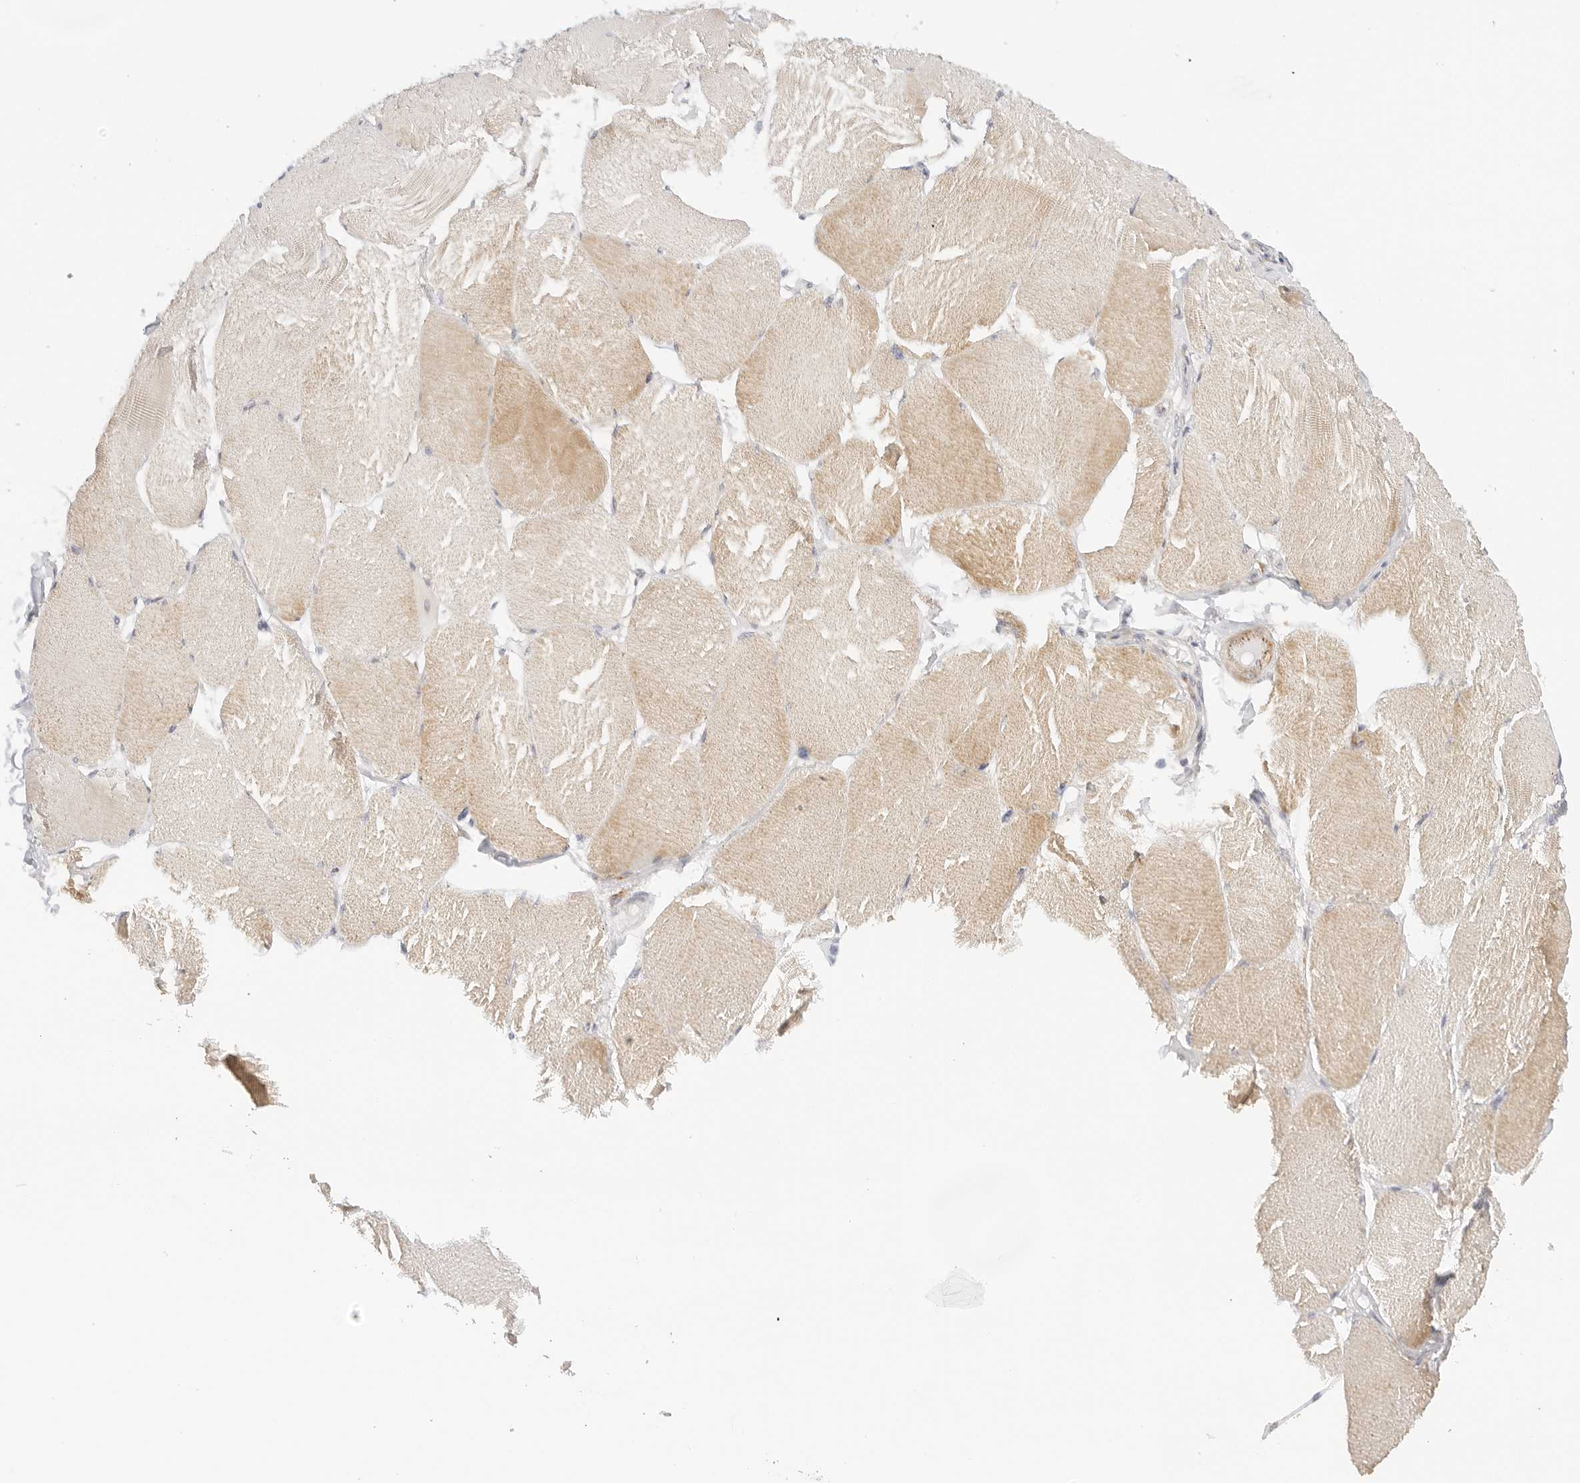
{"staining": {"intensity": "weak", "quantity": "25%-75%", "location": "cytoplasmic/membranous"}, "tissue": "skeletal muscle", "cell_type": "Myocytes", "image_type": "normal", "snomed": [{"axis": "morphology", "description": "Normal tissue, NOS"}, {"axis": "topography", "description": "Skin"}, {"axis": "topography", "description": "Skeletal muscle"}], "caption": "Immunohistochemical staining of benign human skeletal muscle shows 25%-75% levels of weak cytoplasmic/membranous protein positivity in about 25%-75% of myocytes. The protein of interest is shown in brown color, while the nuclei are stained blue.", "gene": "PCDH19", "patient": {"sex": "male", "age": 83}}